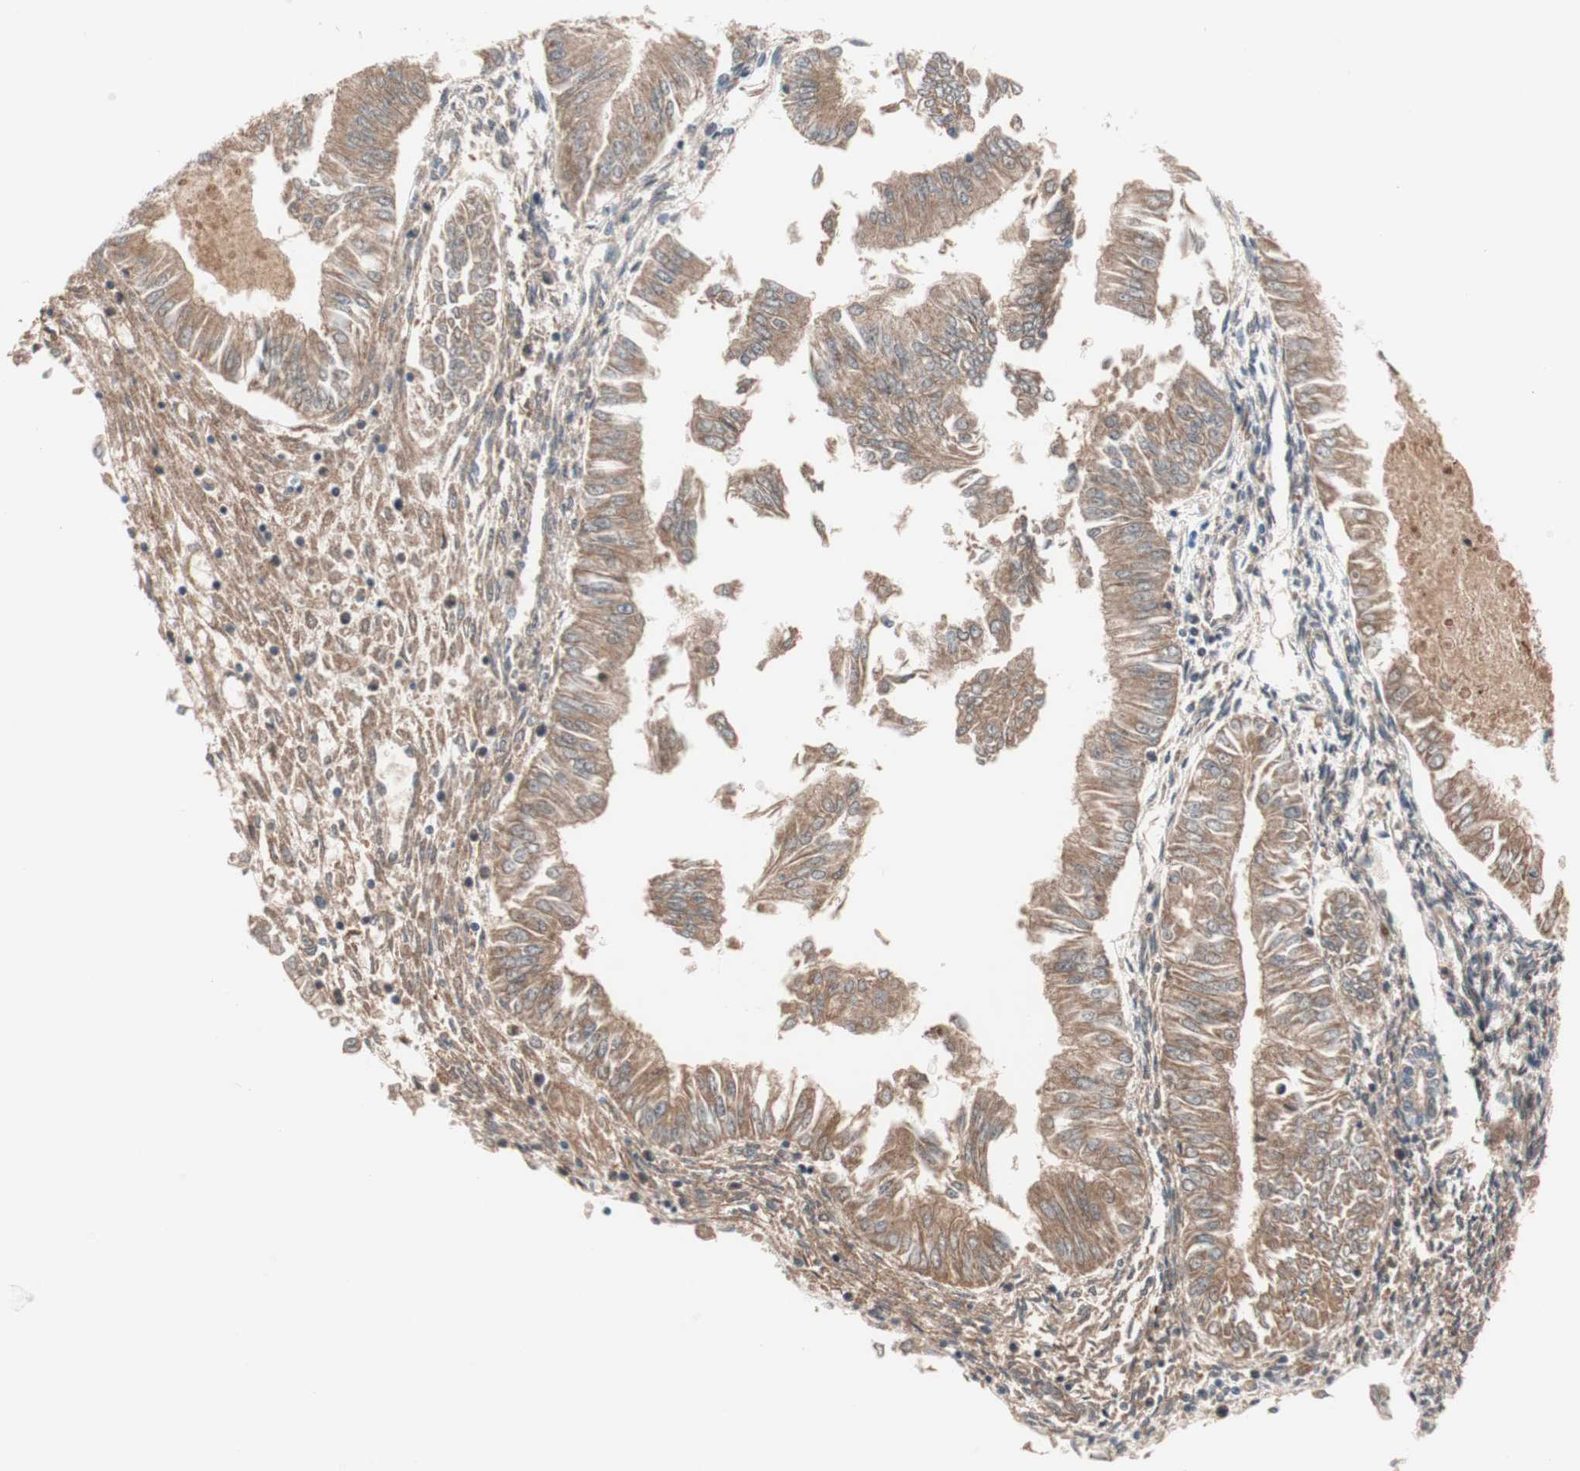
{"staining": {"intensity": "moderate", "quantity": ">75%", "location": "cytoplasmic/membranous"}, "tissue": "endometrial cancer", "cell_type": "Tumor cells", "image_type": "cancer", "snomed": [{"axis": "morphology", "description": "Adenocarcinoma, NOS"}, {"axis": "topography", "description": "Endometrium"}], "caption": "Tumor cells show medium levels of moderate cytoplasmic/membranous staining in about >75% of cells in human endometrial cancer. The staining was performed using DAB (3,3'-diaminobenzidine), with brown indicating positive protein expression. Nuclei are stained blue with hematoxylin.", "gene": "RBP4", "patient": {"sex": "female", "age": 53}}